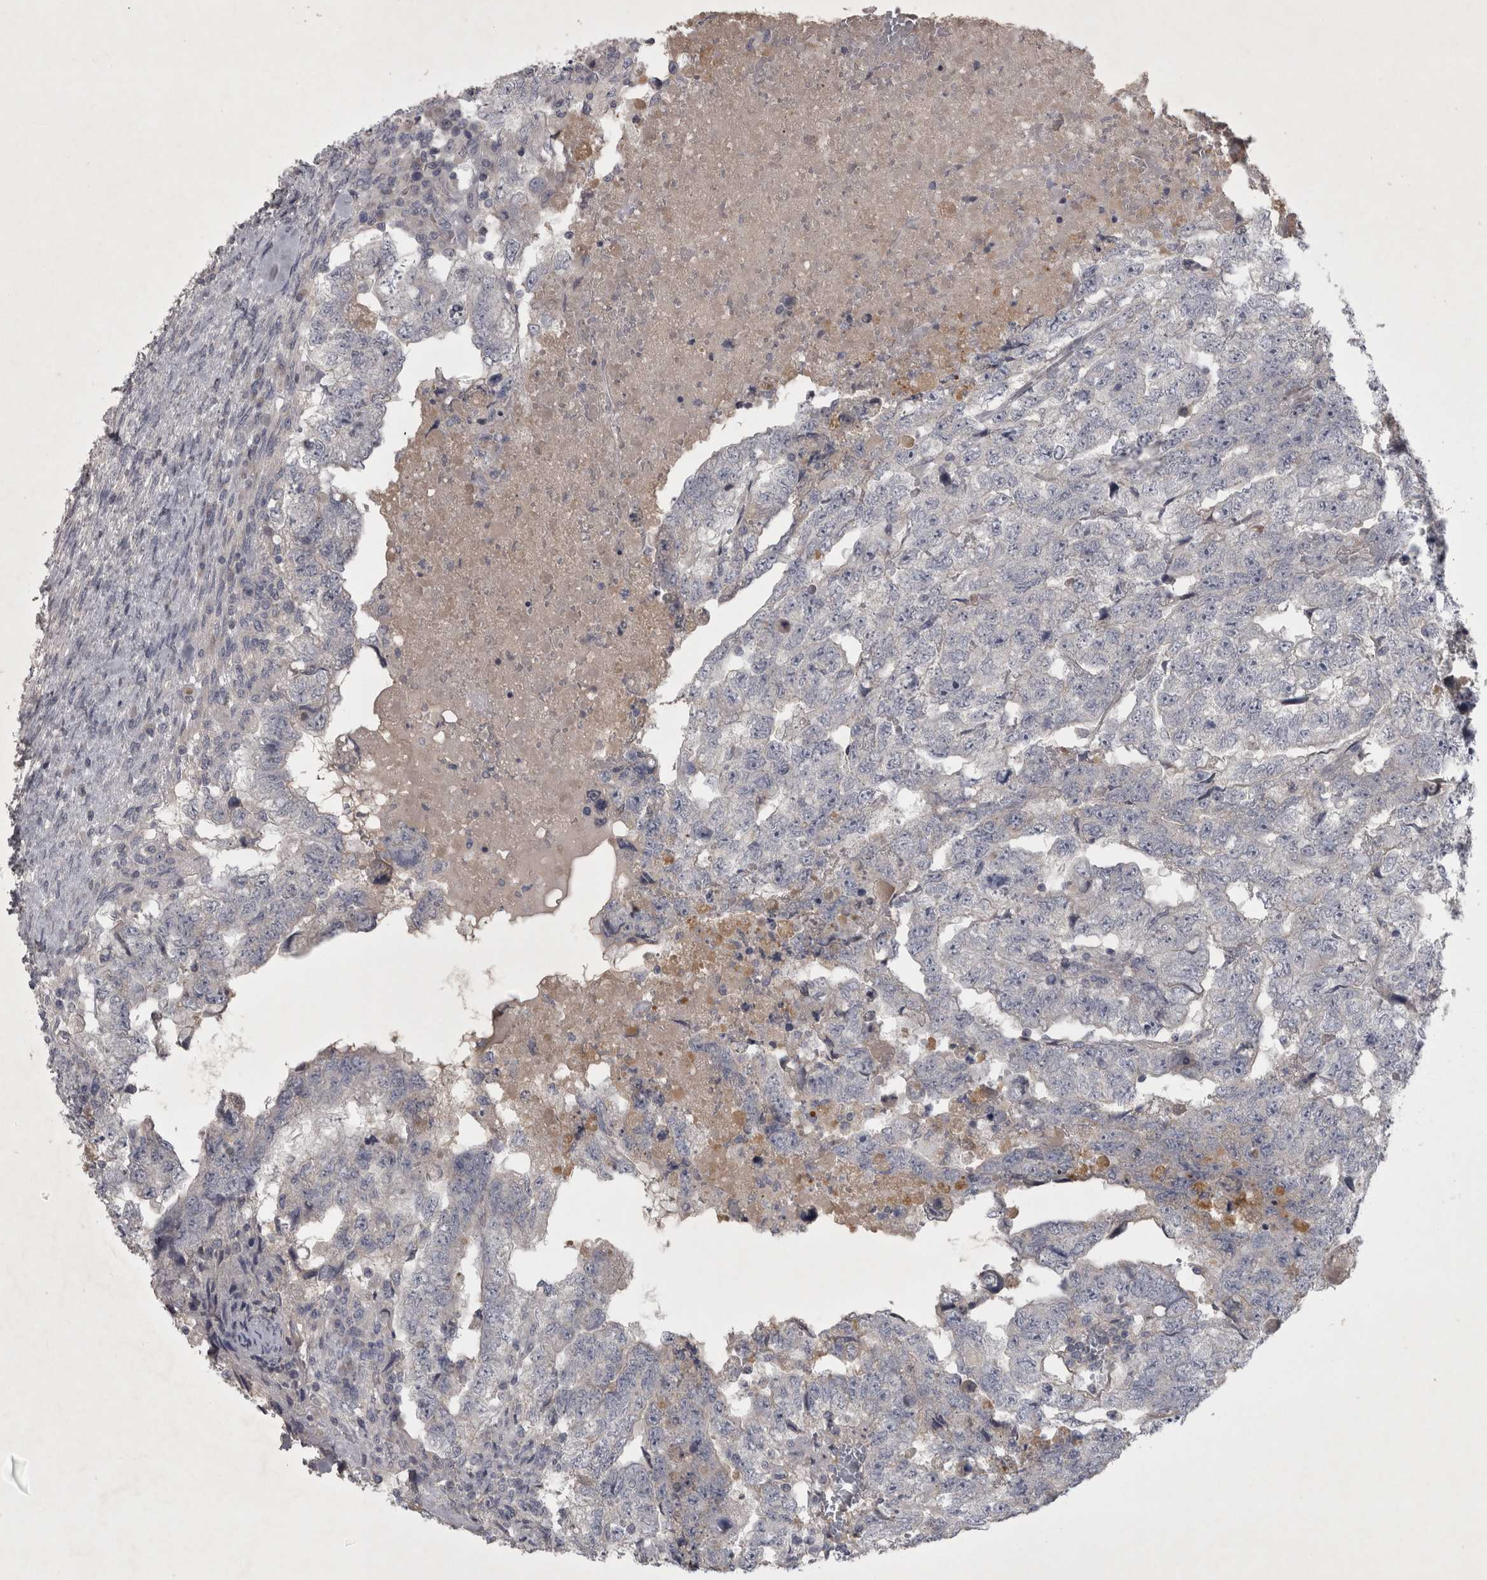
{"staining": {"intensity": "negative", "quantity": "none", "location": "none"}, "tissue": "testis cancer", "cell_type": "Tumor cells", "image_type": "cancer", "snomed": [{"axis": "morphology", "description": "Carcinoma, Embryonal, NOS"}, {"axis": "topography", "description": "Testis"}], "caption": "An image of human testis cancer is negative for staining in tumor cells.", "gene": "ENPP7", "patient": {"sex": "male", "age": 36}}